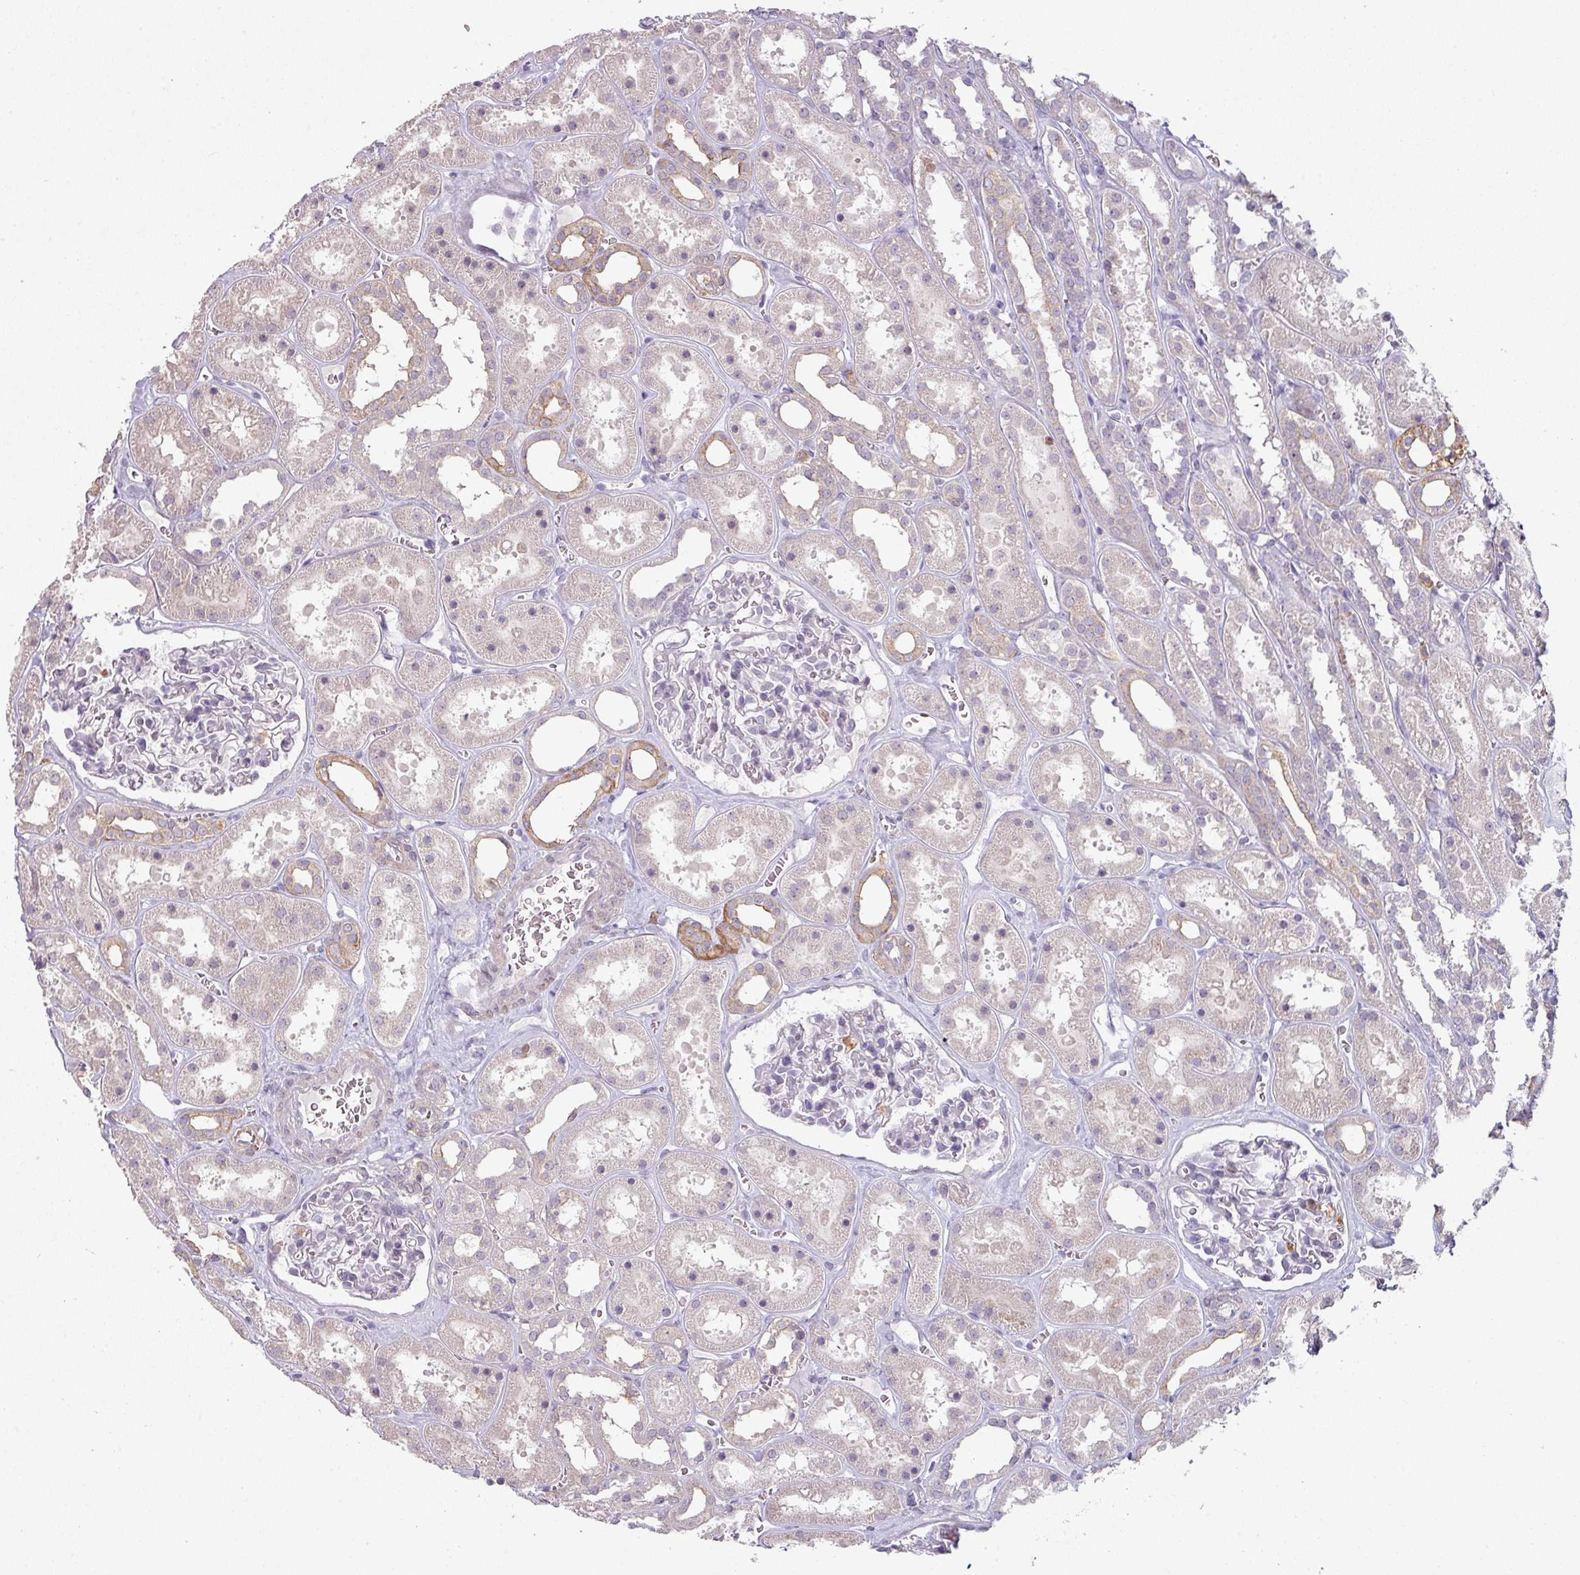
{"staining": {"intensity": "negative", "quantity": "none", "location": "none"}, "tissue": "kidney", "cell_type": "Cells in glomeruli", "image_type": "normal", "snomed": [{"axis": "morphology", "description": "Normal tissue, NOS"}, {"axis": "topography", "description": "Kidney"}], "caption": "DAB immunohistochemical staining of normal kidney reveals no significant staining in cells in glomeruli. (Stains: DAB IHC with hematoxylin counter stain, Microscopy: brightfield microscopy at high magnification).", "gene": "MAGEC3", "patient": {"sex": "female", "age": 41}}